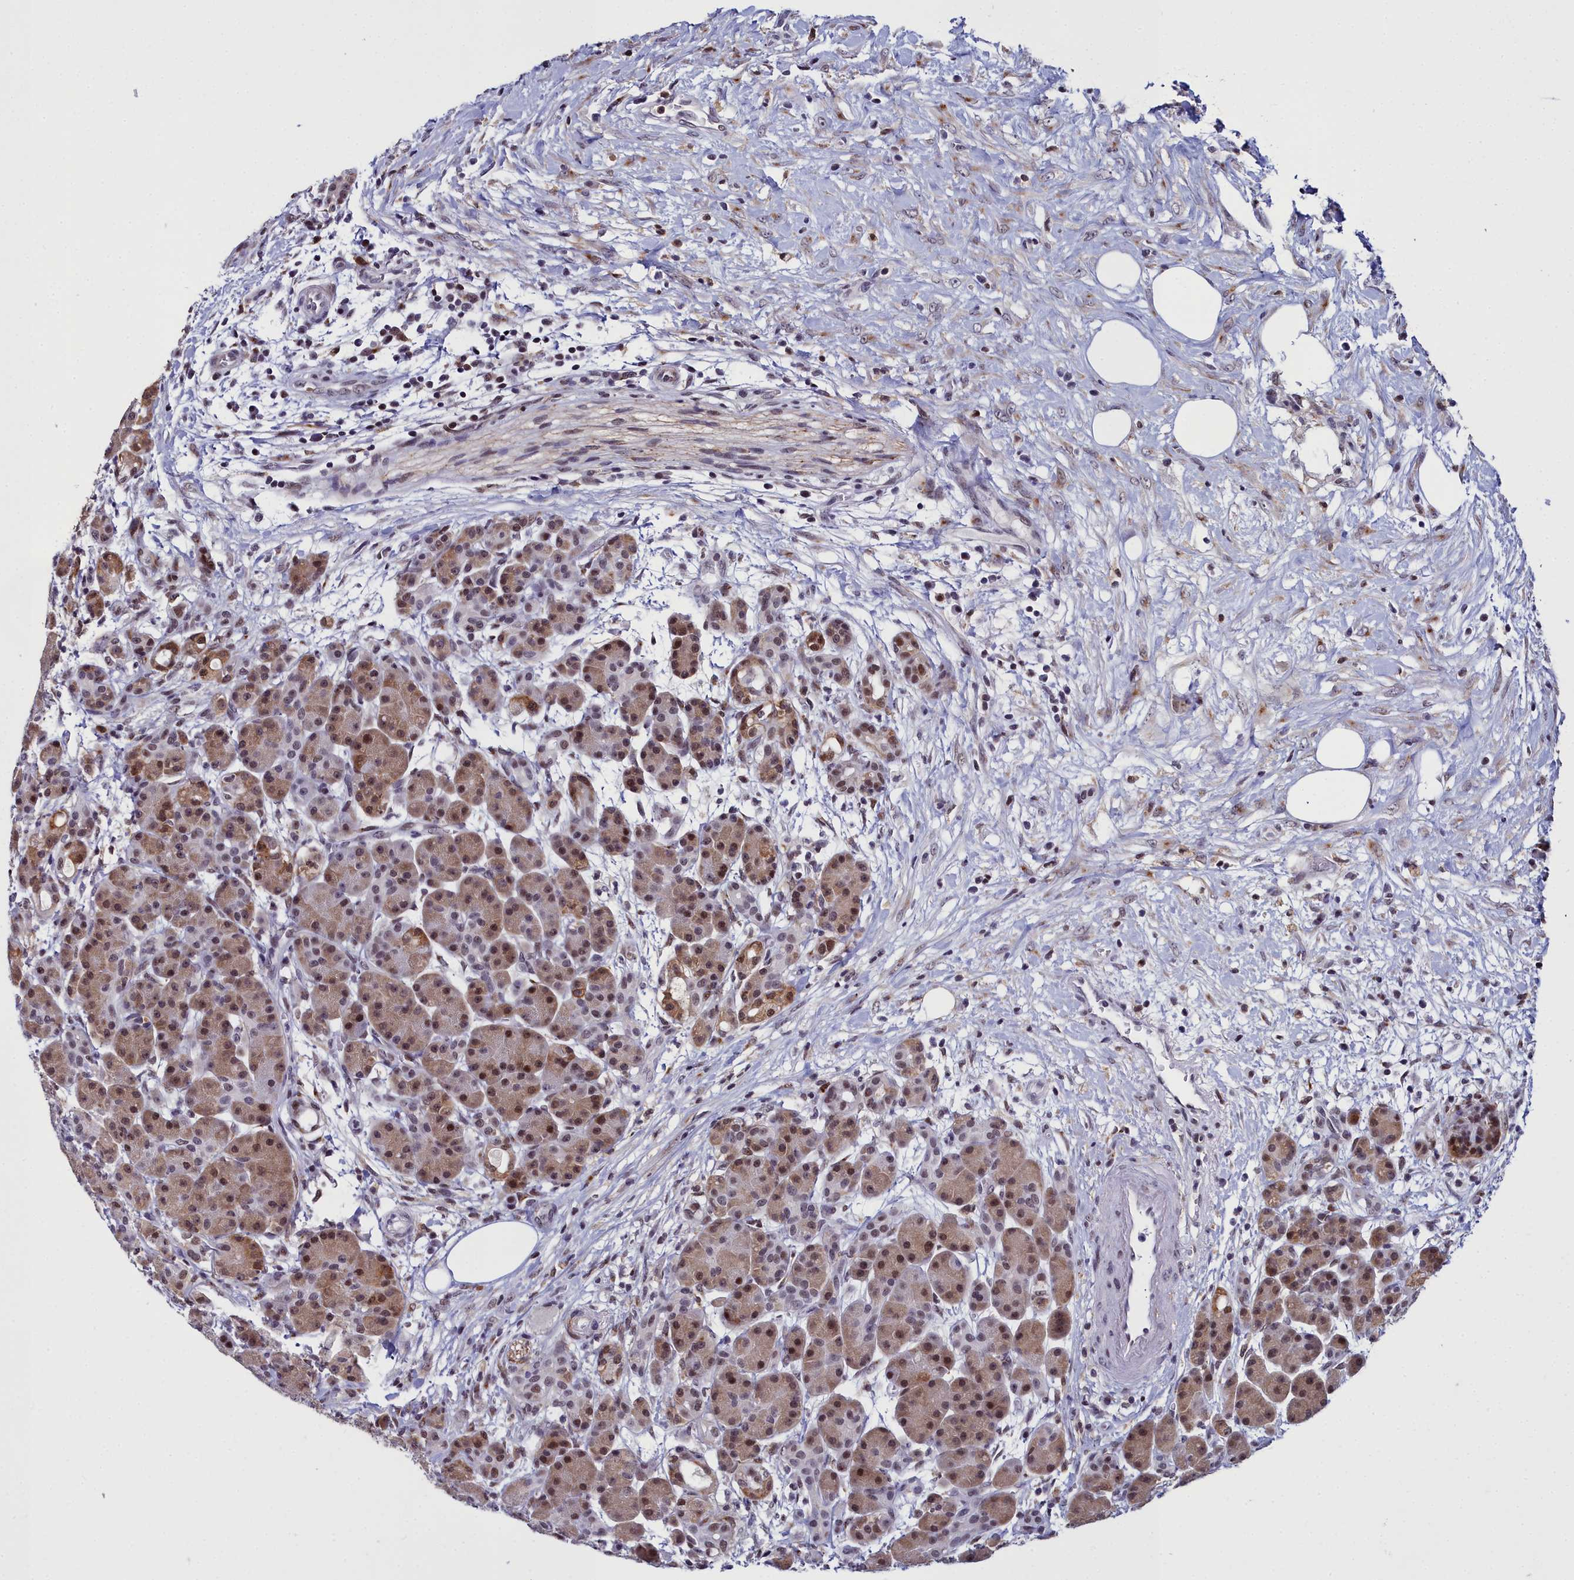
{"staining": {"intensity": "strong", "quantity": "25%-75%", "location": "cytoplasmic/membranous,nuclear"}, "tissue": "pancreas", "cell_type": "Exocrine glandular cells", "image_type": "normal", "snomed": [{"axis": "morphology", "description": "Normal tissue, NOS"}, {"axis": "topography", "description": "Pancreas"}], "caption": "This image reveals immunohistochemistry staining of normal pancreas, with high strong cytoplasmic/membranous,nuclear positivity in about 25%-75% of exocrine glandular cells.", "gene": "CCDC97", "patient": {"sex": "male", "age": 63}}